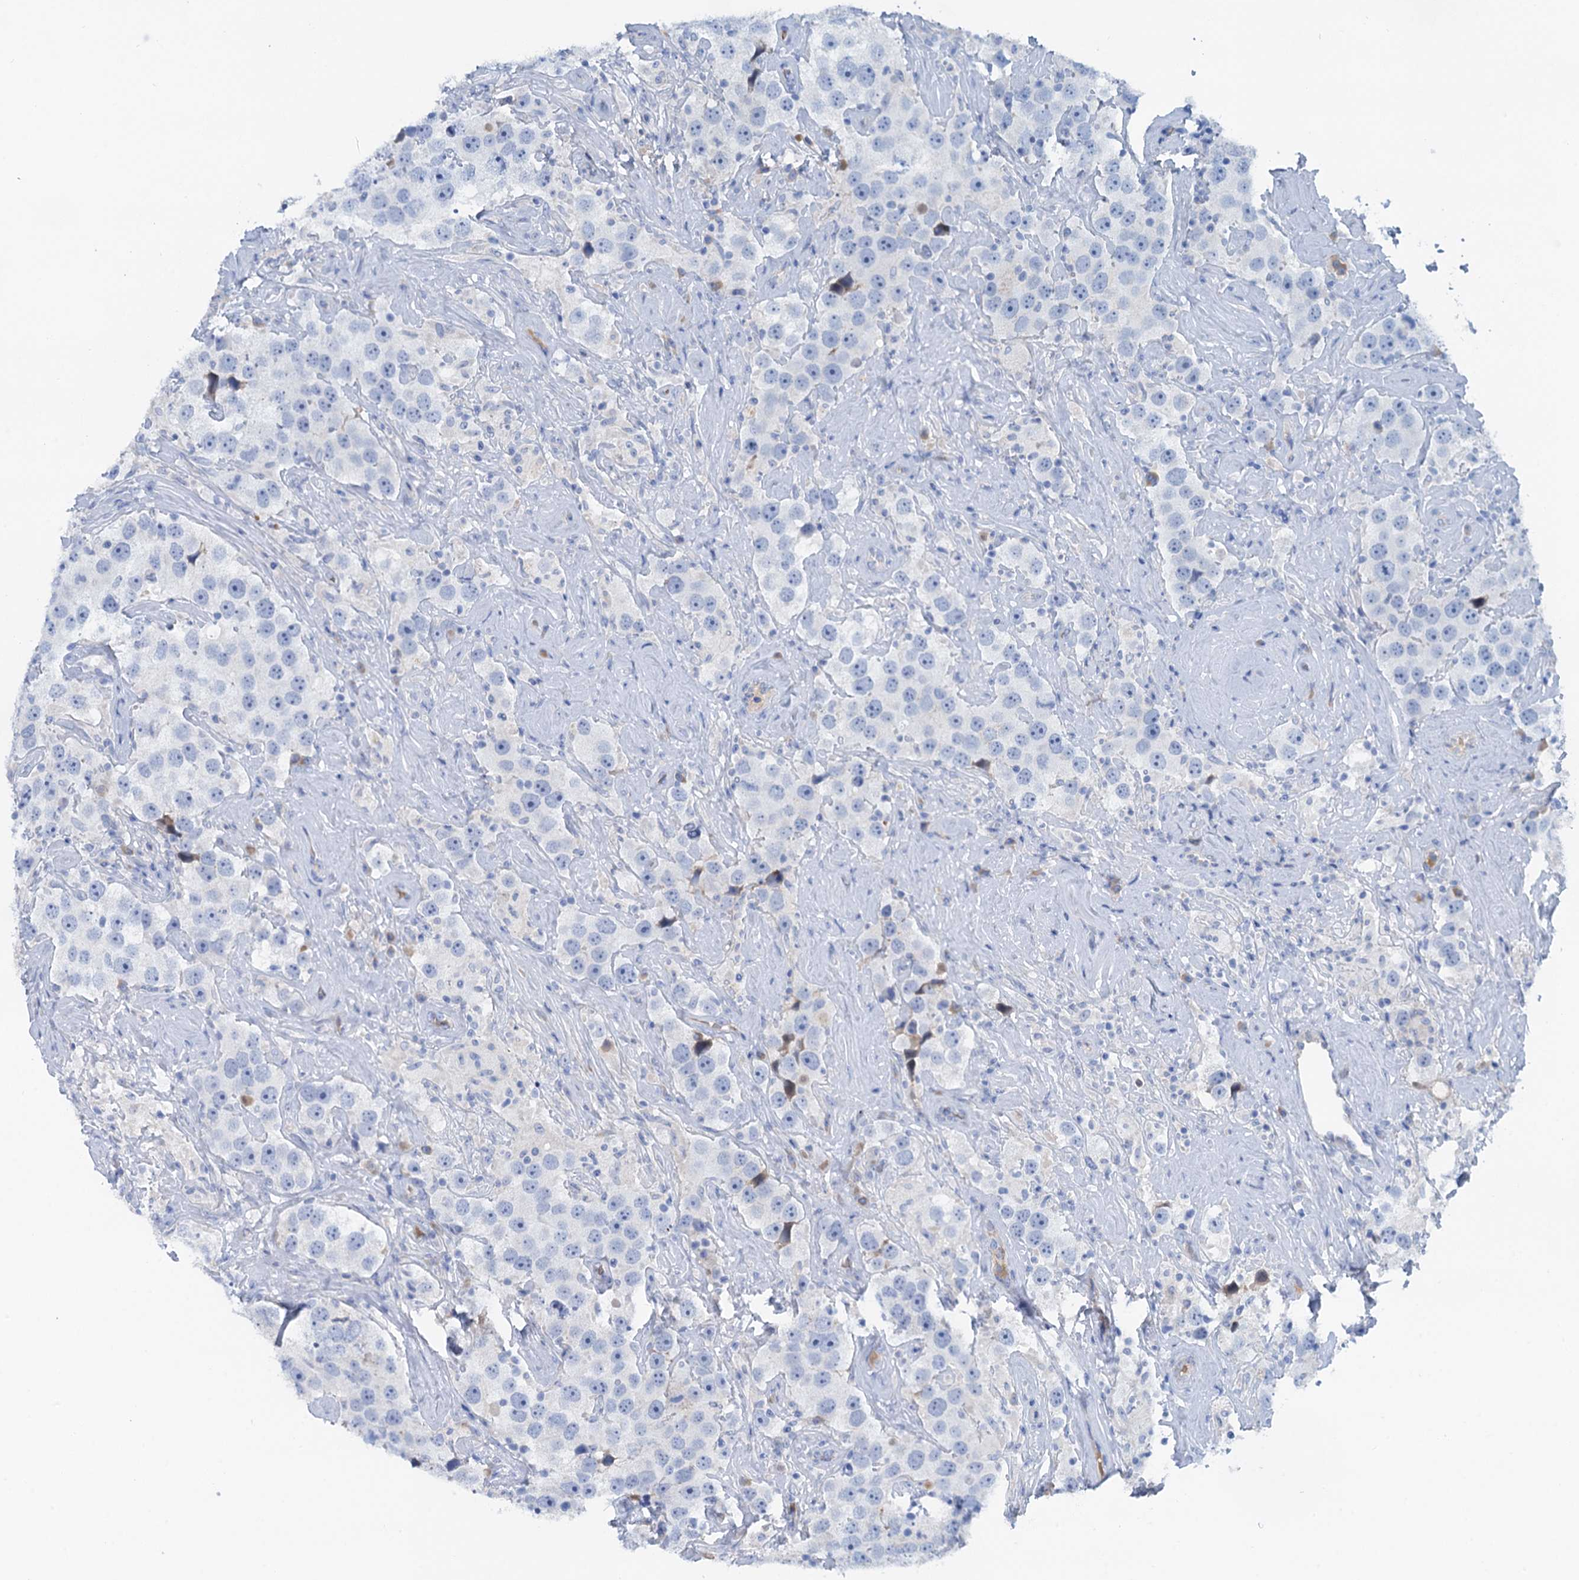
{"staining": {"intensity": "negative", "quantity": "none", "location": "none"}, "tissue": "testis cancer", "cell_type": "Tumor cells", "image_type": "cancer", "snomed": [{"axis": "morphology", "description": "Seminoma, NOS"}, {"axis": "topography", "description": "Testis"}], "caption": "High magnification brightfield microscopy of testis cancer (seminoma) stained with DAB (brown) and counterstained with hematoxylin (blue): tumor cells show no significant expression.", "gene": "MYADML2", "patient": {"sex": "male", "age": 49}}